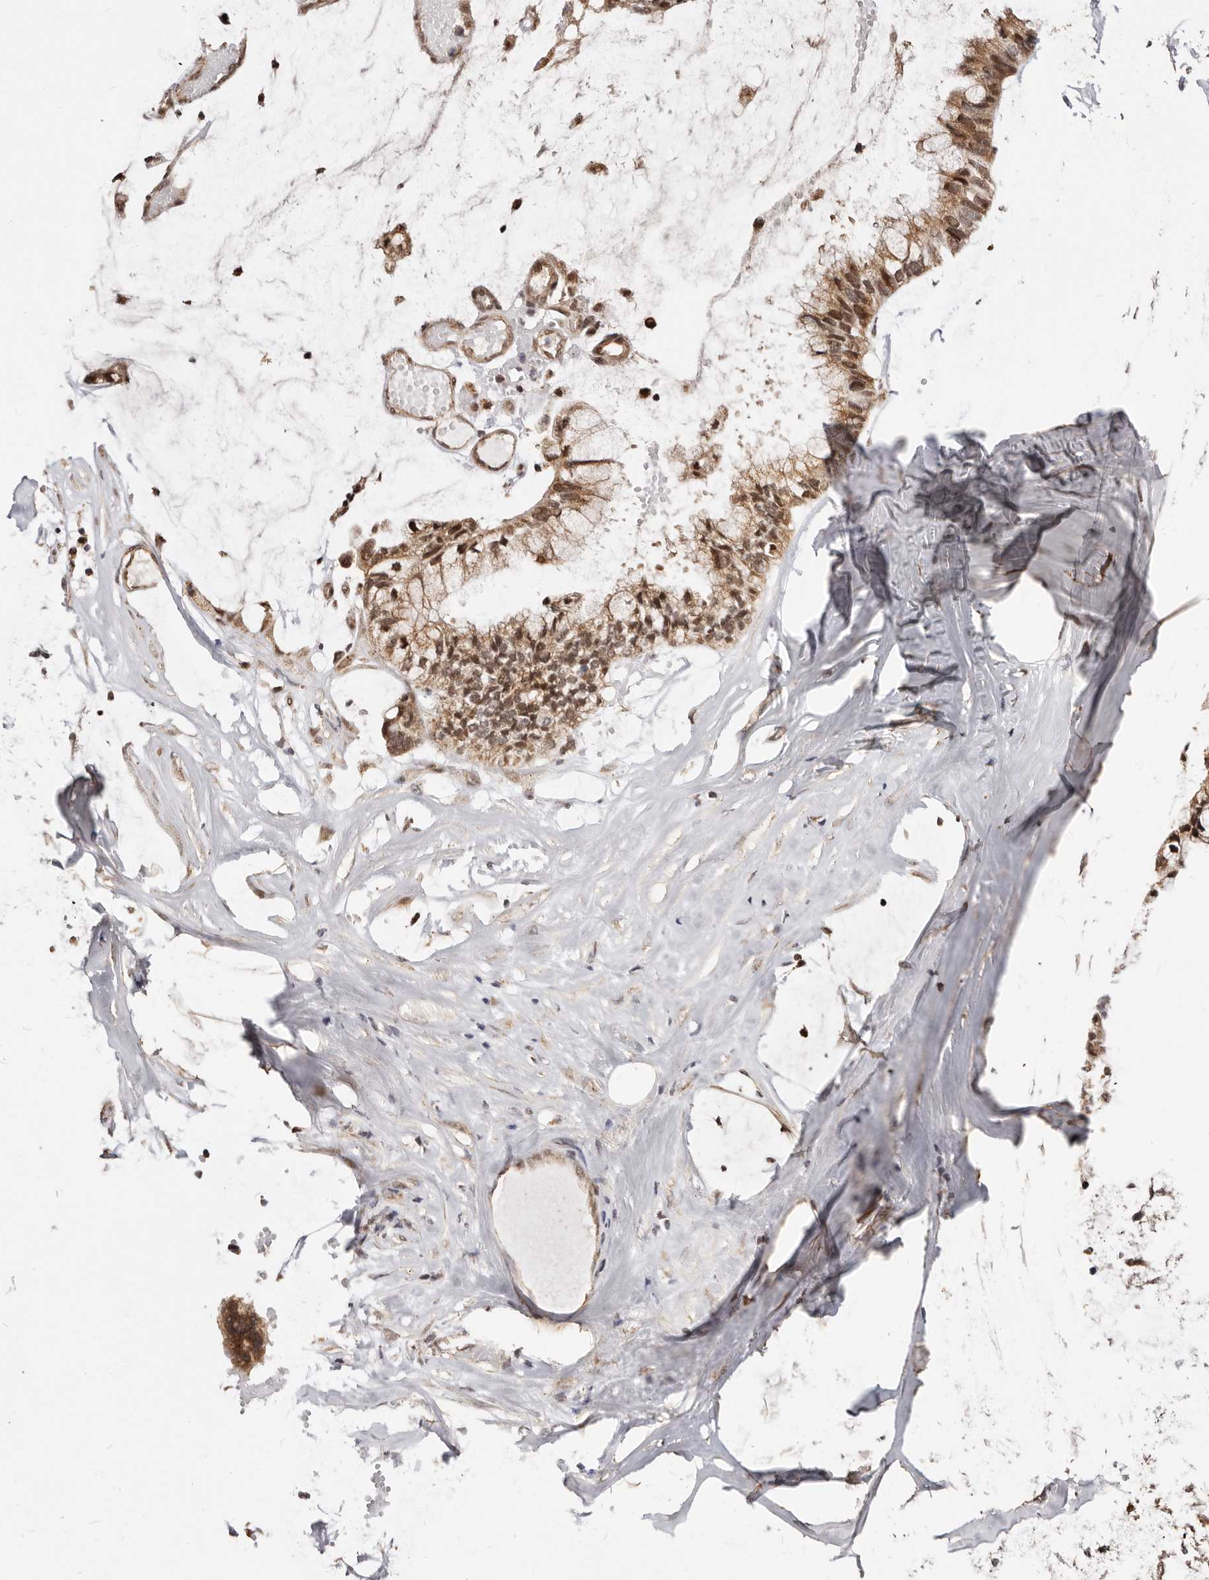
{"staining": {"intensity": "moderate", "quantity": ">75%", "location": "cytoplasmic/membranous,nuclear"}, "tissue": "ovarian cancer", "cell_type": "Tumor cells", "image_type": "cancer", "snomed": [{"axis": "morphology", "description": "Cystadenocarcinoma, mucinous, NOS"}, {"axis": "topography", "description": "Ovary"}], "caption": "The immunohistochemical stain highlights moderate cytoplasmic/membranous and nuclear staining in tumor cells of ovarian cancer (mucinous cystadenocarcinoma) tissue. The staining was performed using DAB, with brown indicating positive protein expression. Nuclei are stained blue with hematoxylin.", "gene": "SEC14L1", "patient": {"sex": "female", "age": 39}}